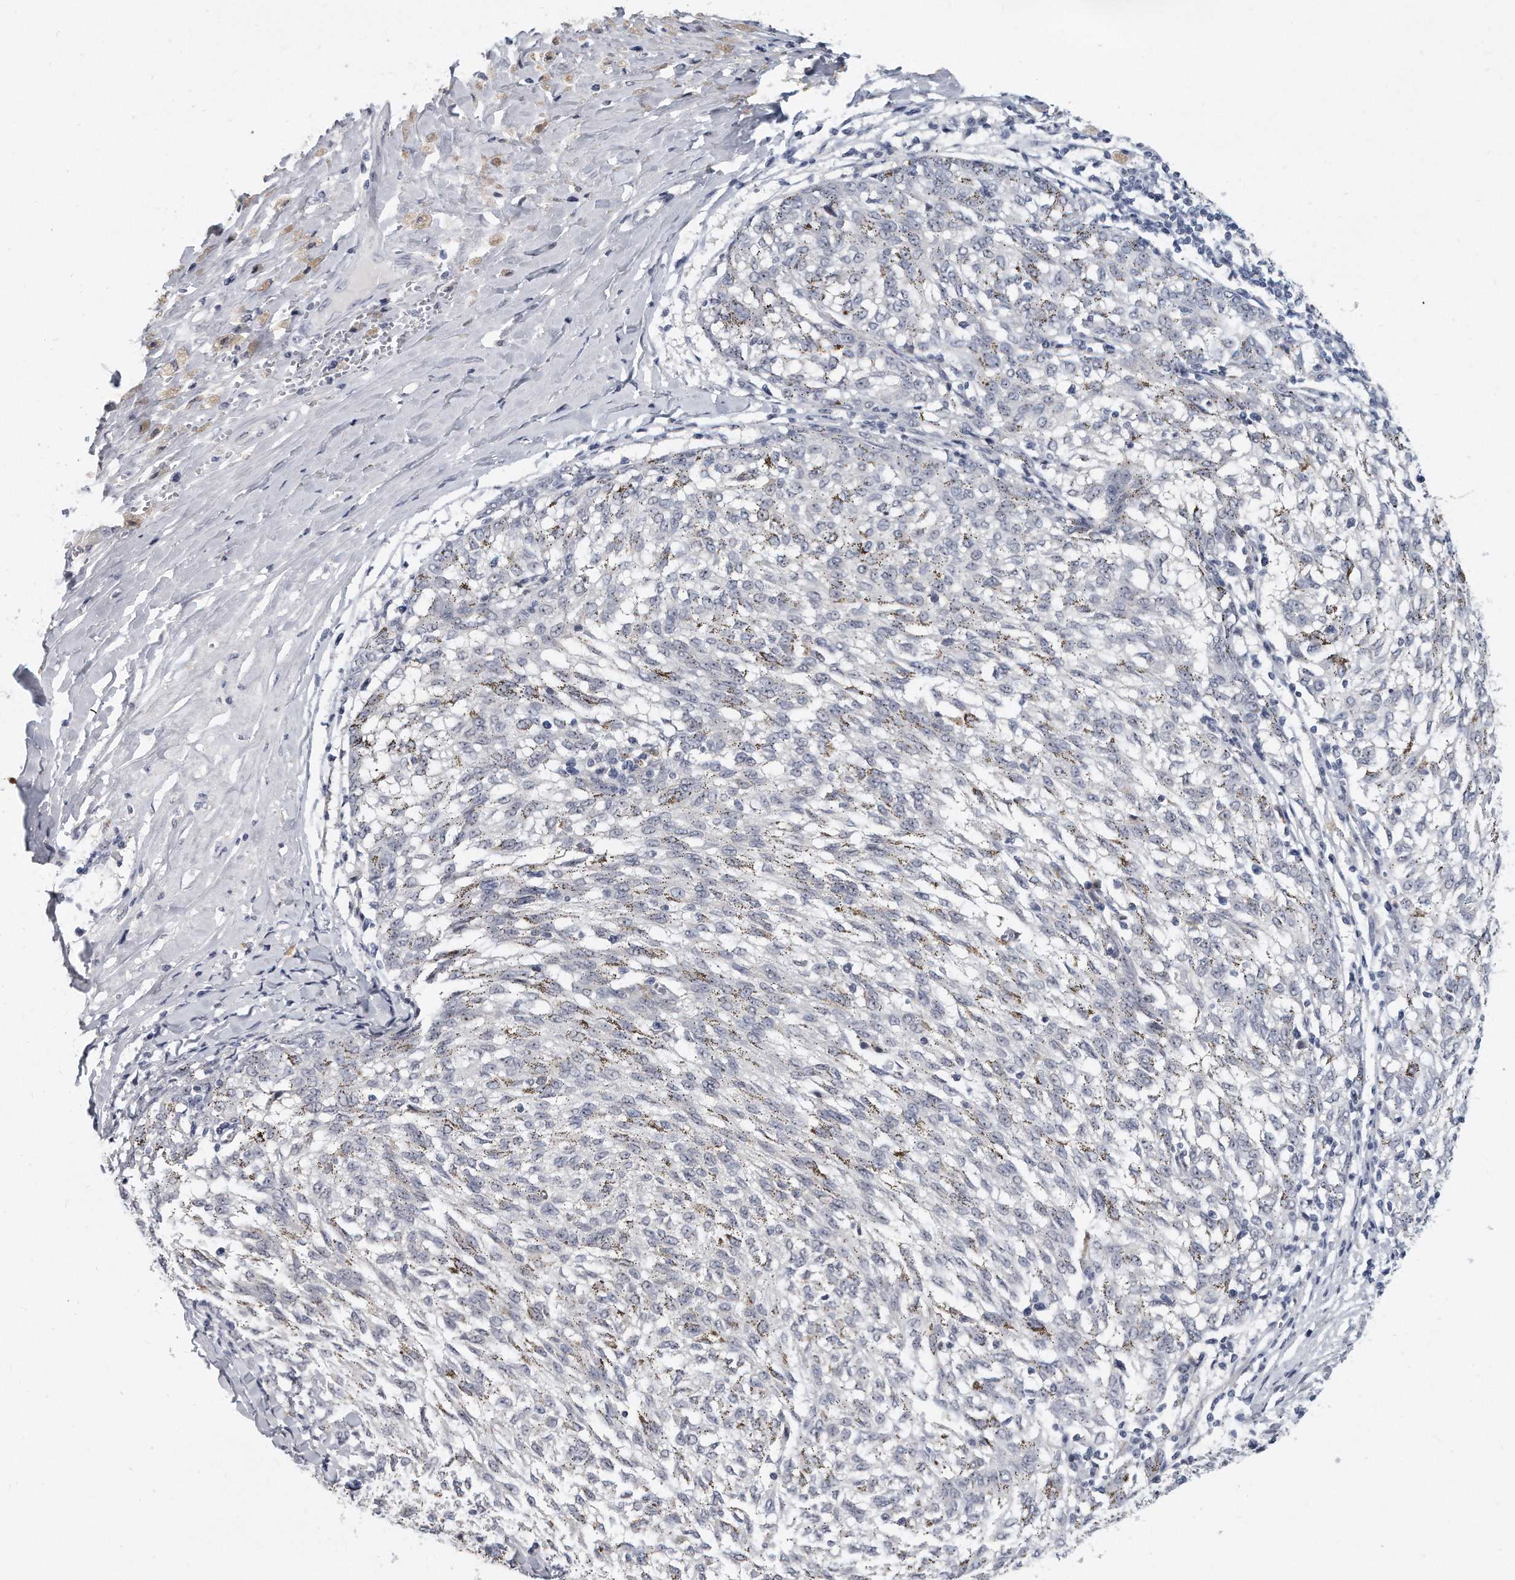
{"staining": {"intensity": "negative", "quantity": "none", "location": "none"}, "tissue": "melanoma", "cell_type": "Tumor cells", "image_type": "cancer", "snomed": [{"axis": "morphology", "description": "Malignant melanoma, NOS"}, {"axis": "topography", "description": "Skin"}], "caption": "Malignant melanoma stained for a protein using immunohistochemistry demonstrates no staining tumor cells.", "gene": "TFCP2L1", "patient": {"sex": "female", "age": 72}}